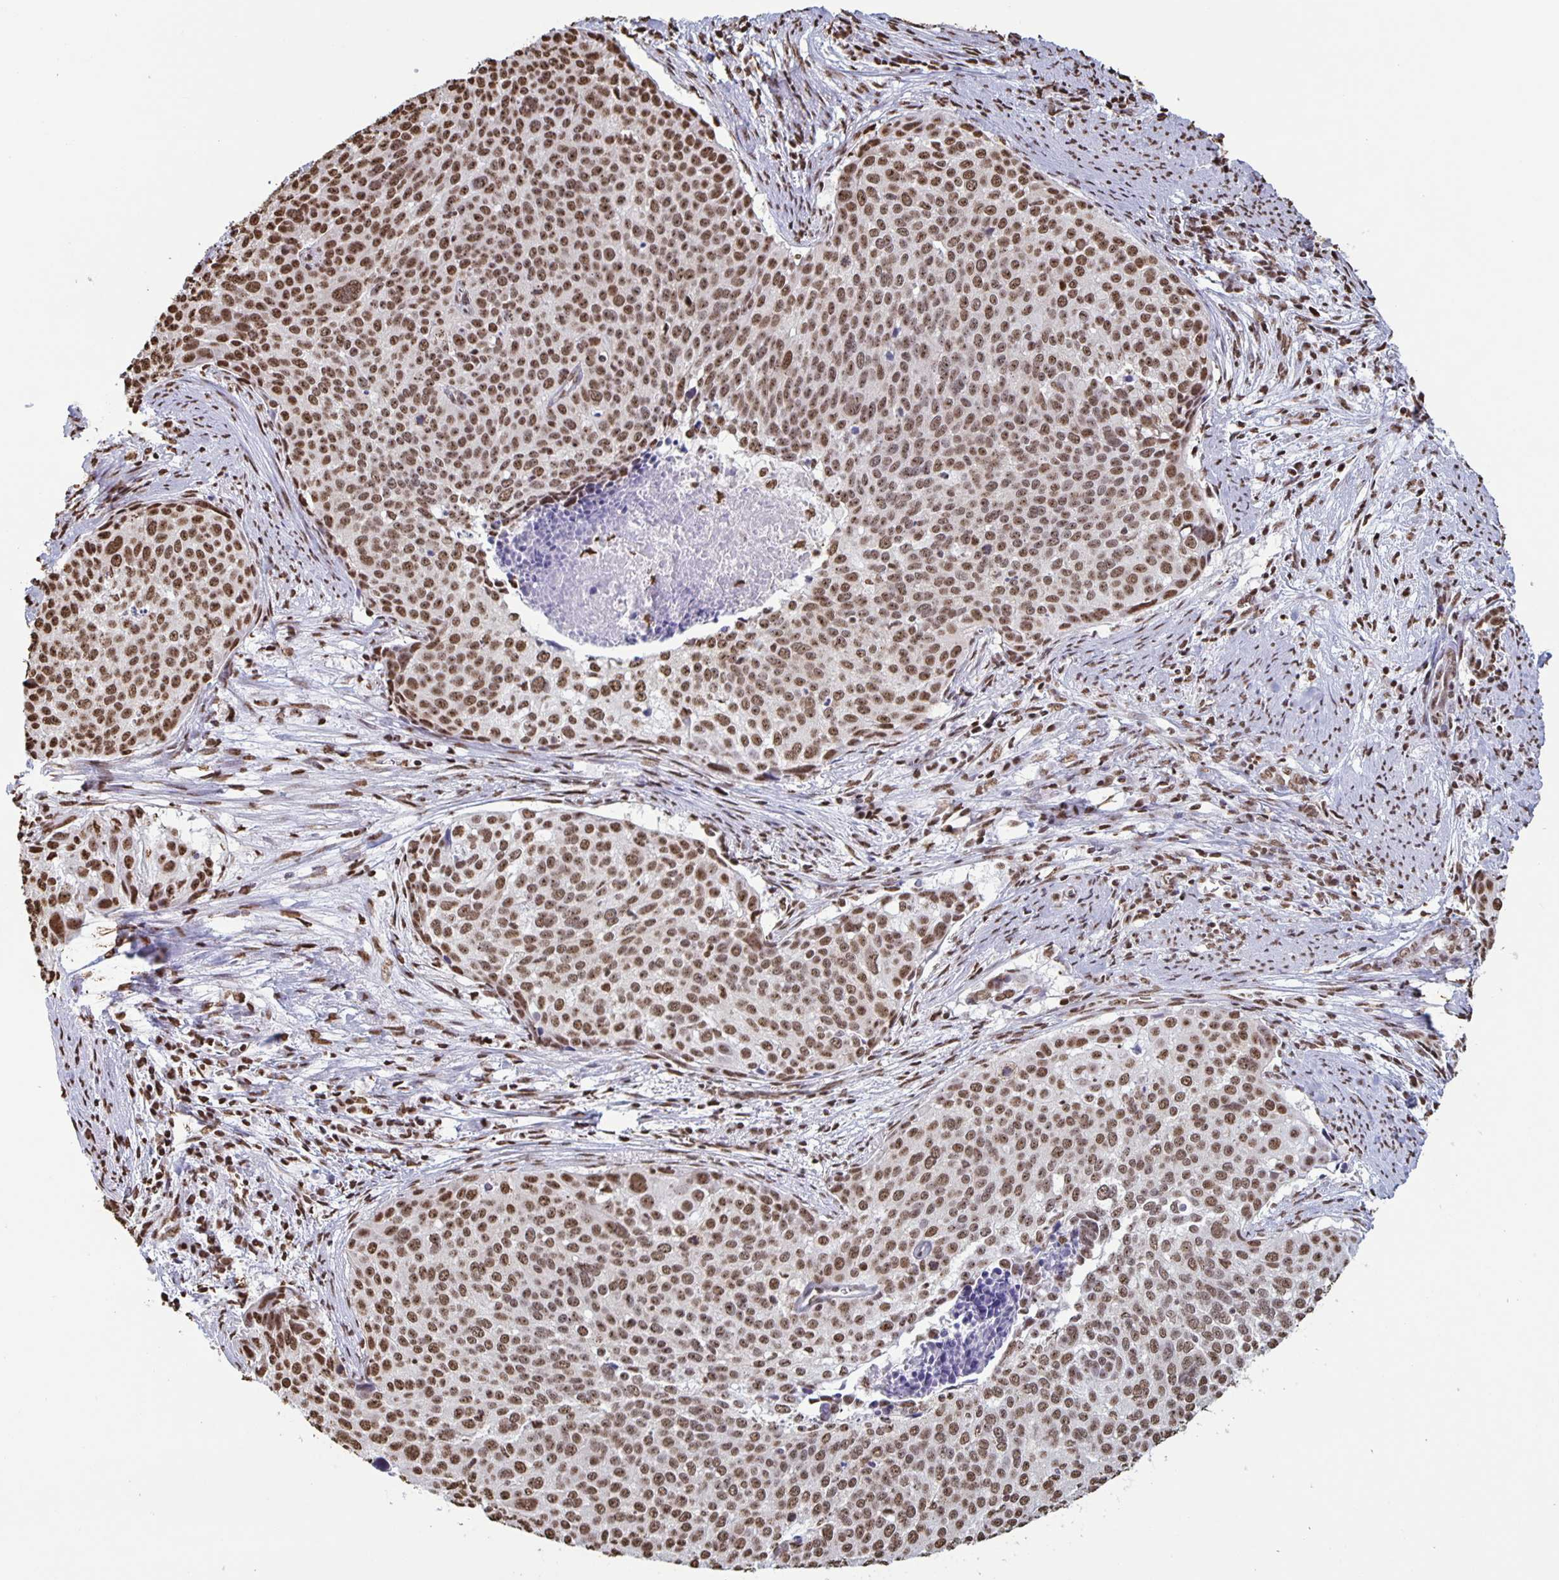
{"staining": {"intensity": "strong", "quantity": ">75%", "location": "nuclear"}, "tissue": "cervical cancer", "cell_type": "Tumor cells", "image_type": "cancer", "snomed": [{"axis": "morphology", "description": "Squamous cell carcinoma, NOS"}, {"axis": "topography", "description": "Cervix"}], "caption": "Squamous cell carcinoma (cervical) tissue reveals strong nuclear positivity in approximately >75% of tumor cells", "gene": "DUT", "patient": {"sex": "female", "age": 39}}